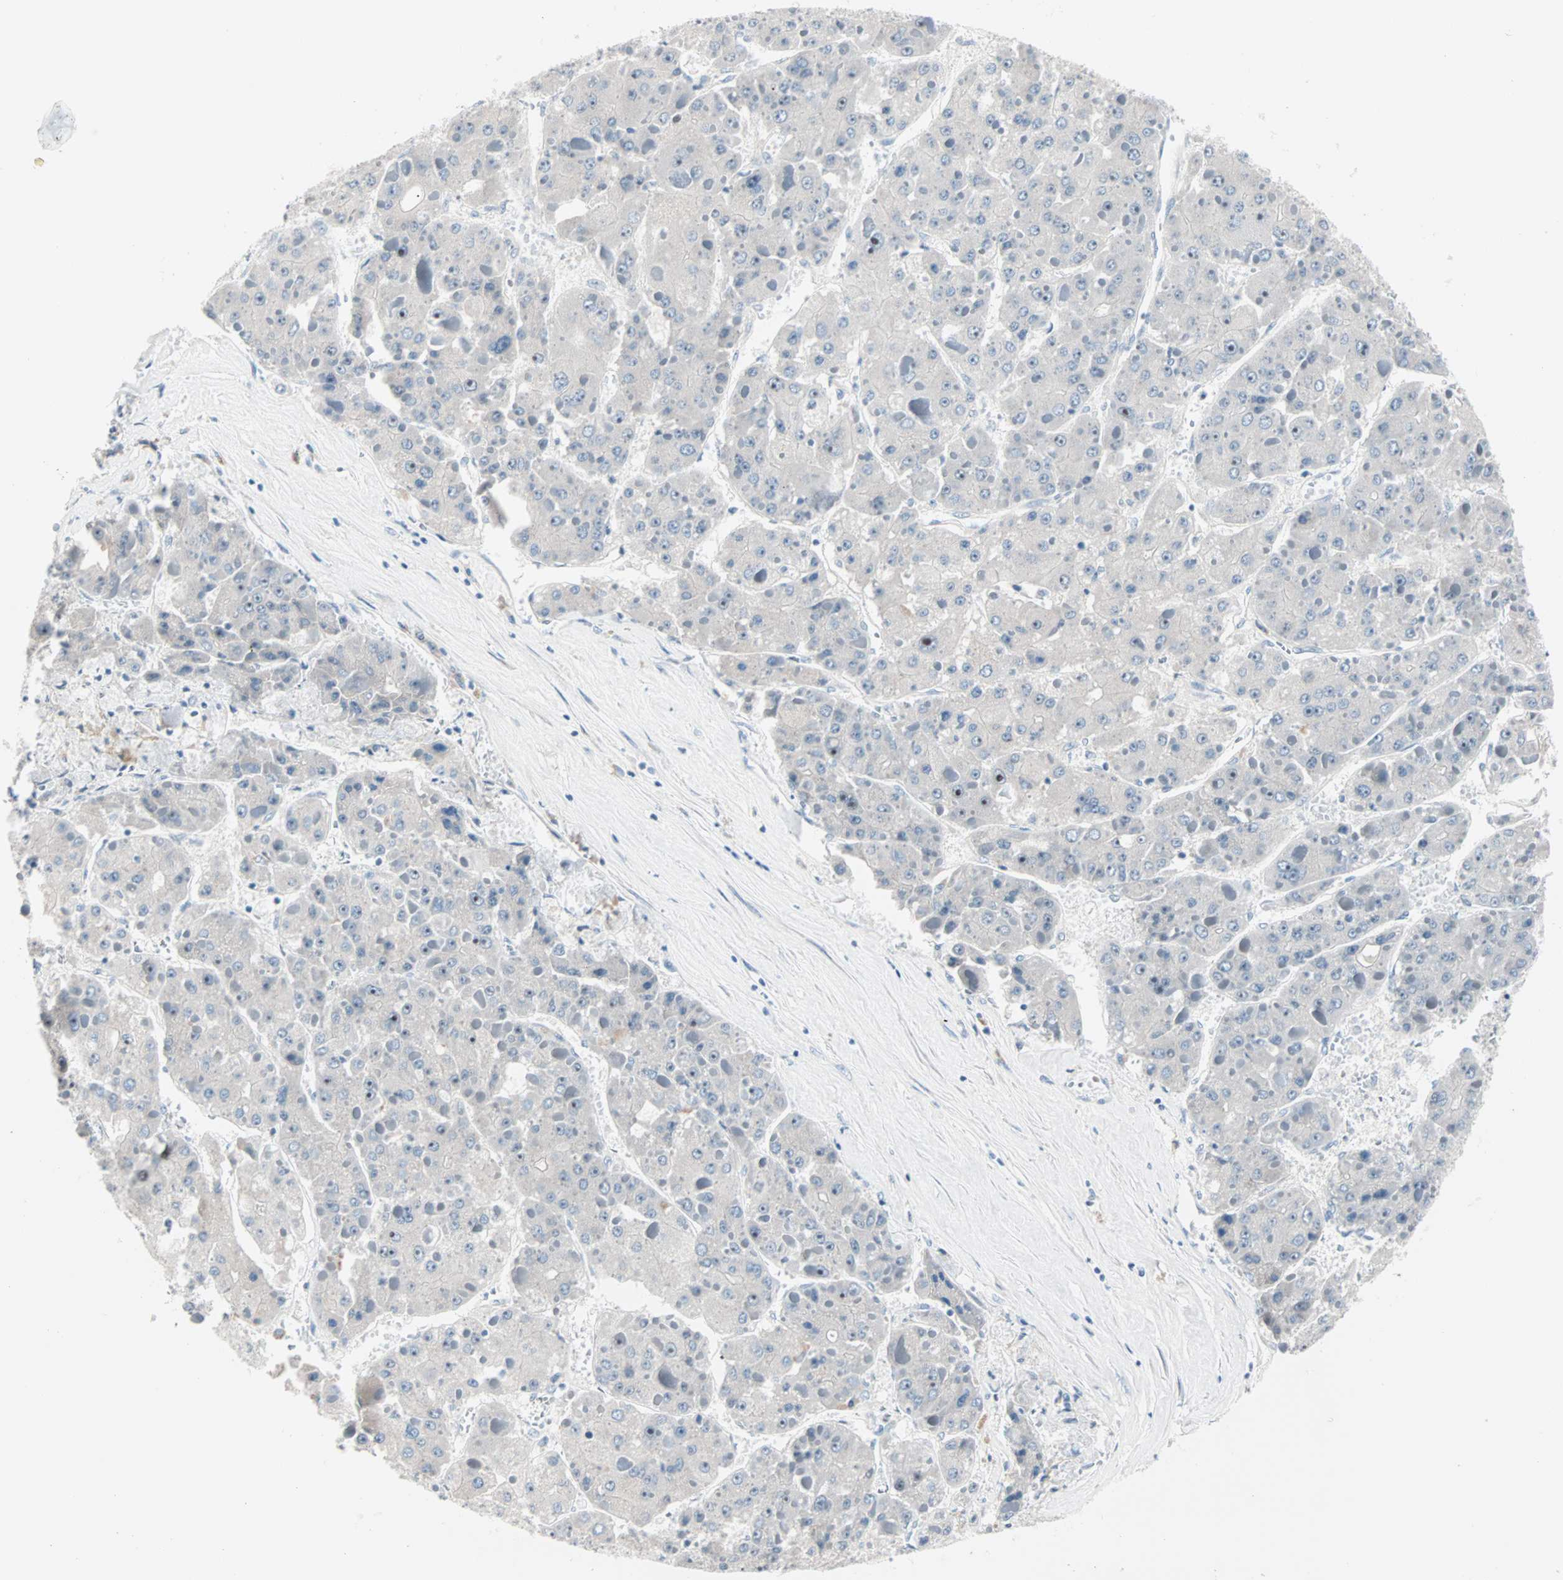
{"staining": {"intensity": "negative", "quantity": "none", "location": "none"}, "tissue": "liver cancer", "cell_type": "Tumor cells", "image_type": "cancer", "snomed": [{"axis": "morphology", "description": "Carcinoma, Hepatocellular, NOS"}, {"axis": "topography", "description": "Liver"}], "caption": "Immunohistochemistry of liver cancer demonstrates no staining in tumor cells. The staining is performed using DAB brown chromogen with nuclei counter-stained in using hematoxylin.", "gene": "NEFH", "patient": {"sex": "female", "age": 73}}